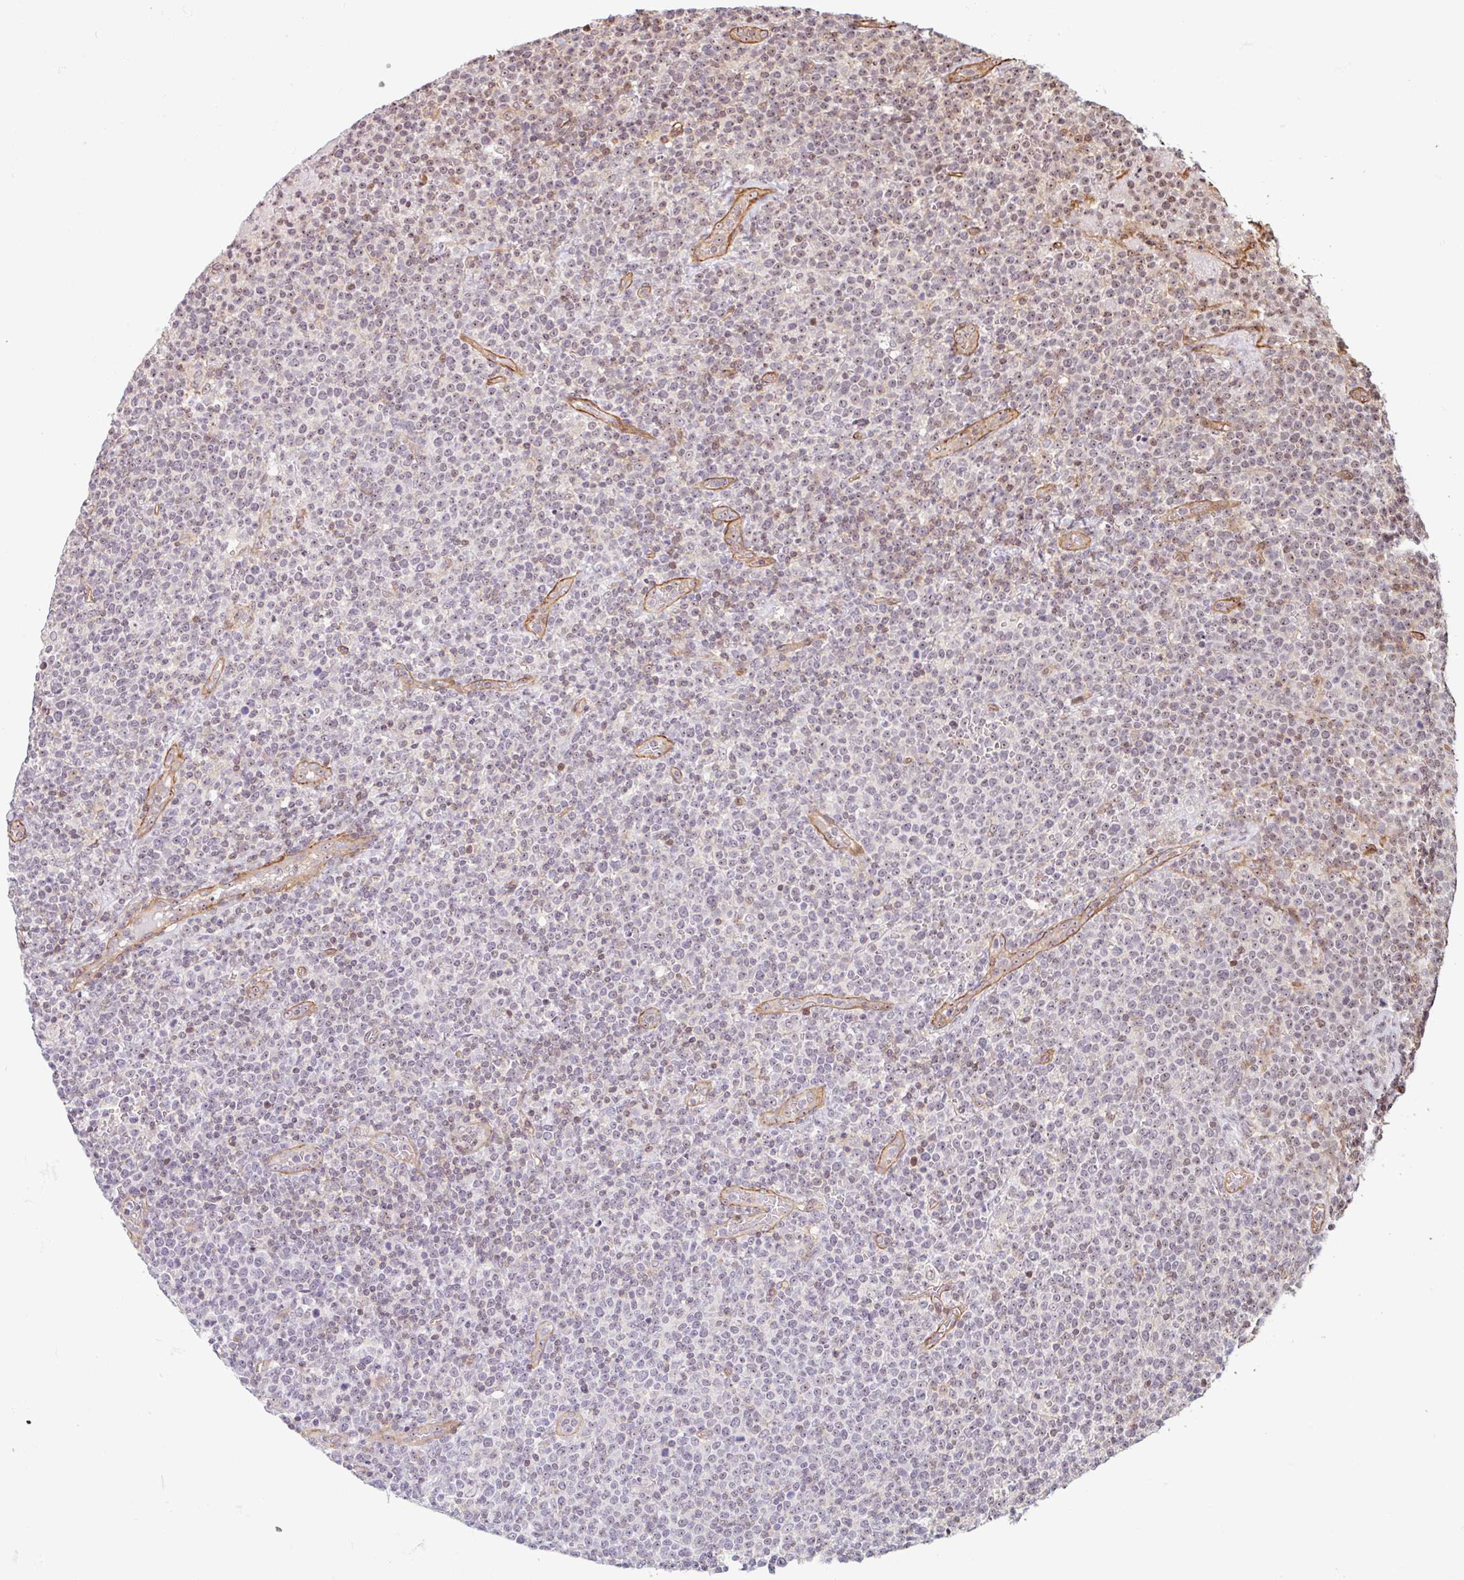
{"staining": {"intensity": "moderate", "quantity": "<25%", "location": "nuclear"}, "tissue": "lymphoma", "cell_type": "Tumor cells", "image_type": "cancer", "snomed": [{"axis": "morphology", "description": "Malignant lymphoma, non-Hodgkin's type, High grade"}, {"axis": "topography", "description": "Lymph node"}], "caption": "Immunohistochemistry of human lymphoma shows low levels of moderate nuclear positivity in approximately <25% of tumor cells. Nuclei are stained in blue.", "gene": "ZNF689", "patient": {"sex": "male", "age": 61}}